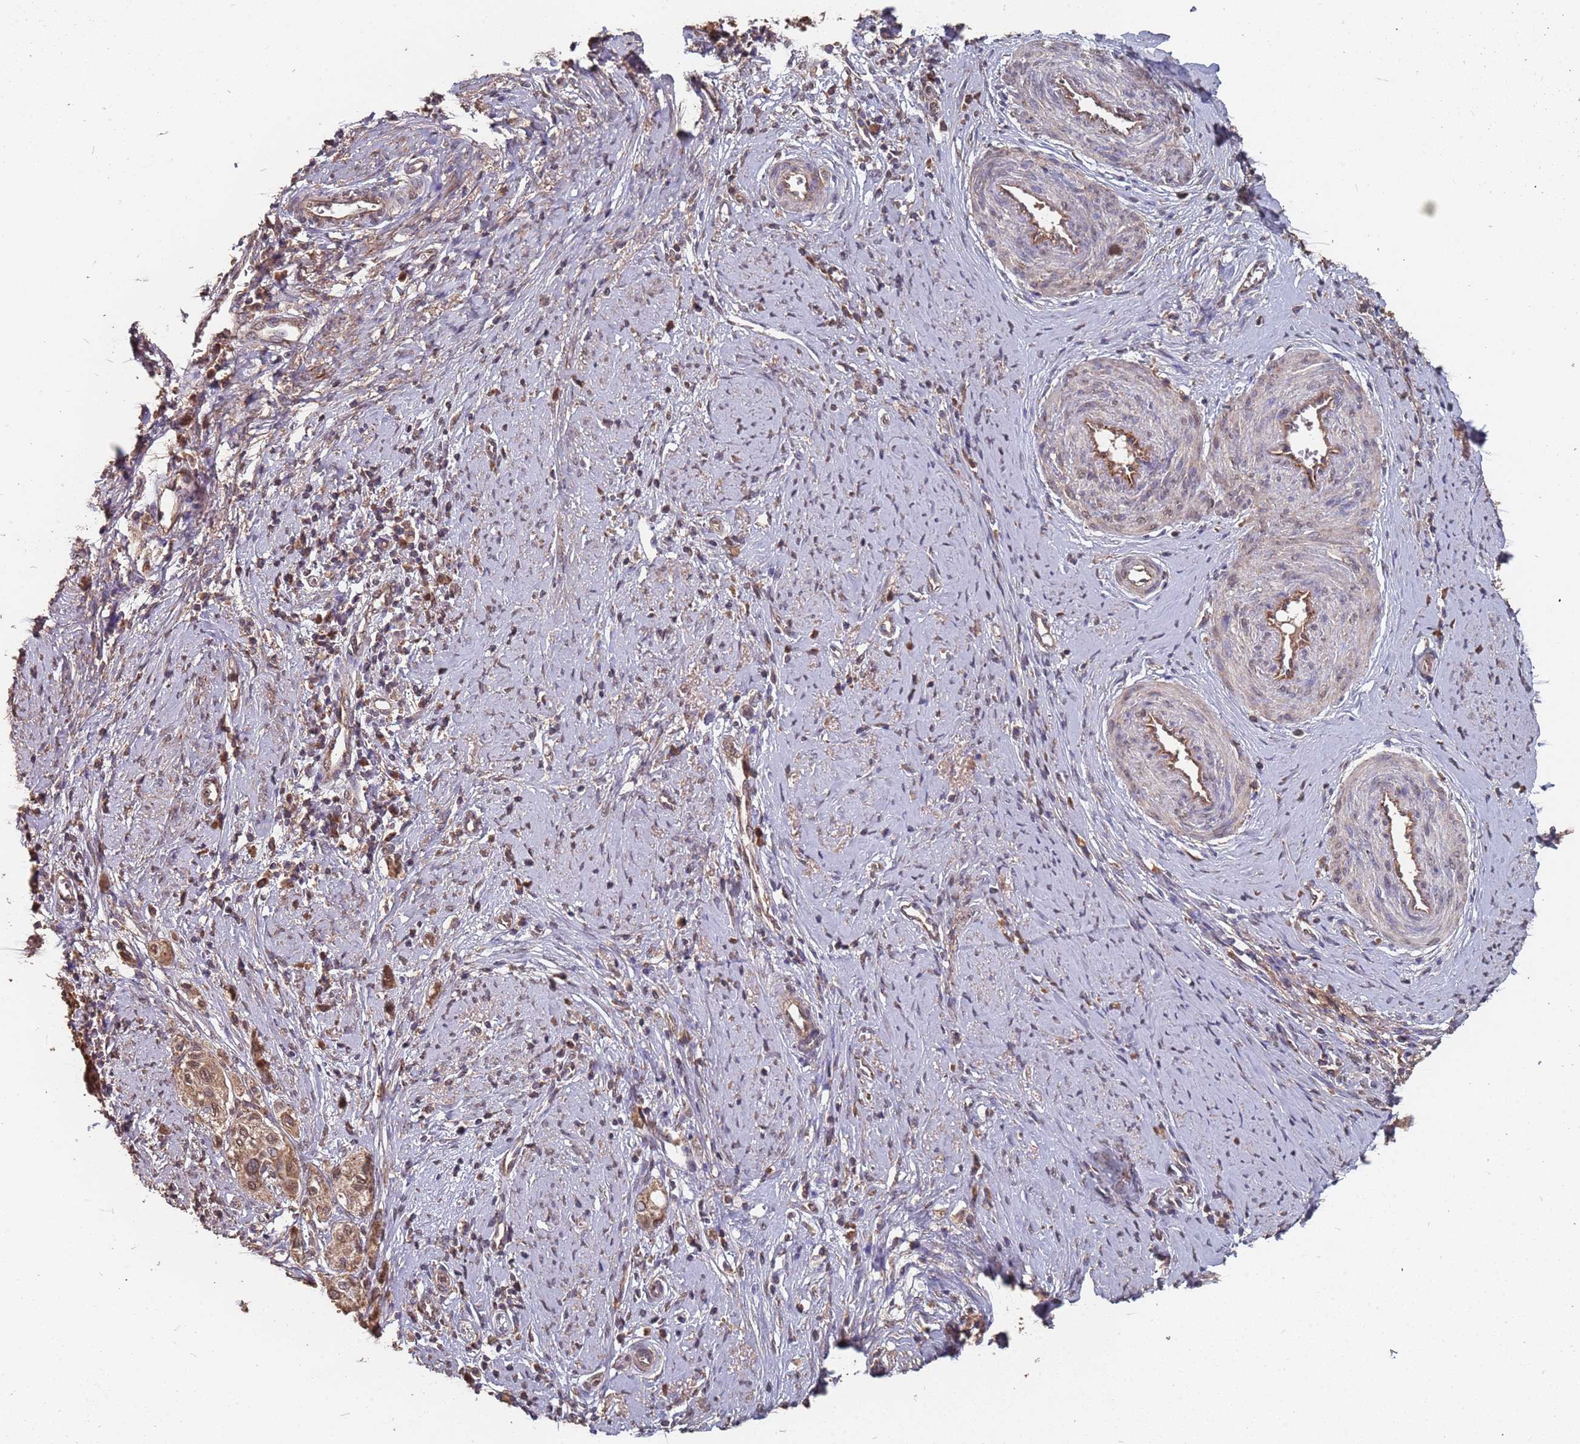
{"staining": {"intensity": "moderate", "quantity": ">75%", "location": "cytoplasmic/membranous"}, "tissue": "cervical cancer", "cell_type": "Tumor cells", "image_type": "cancer", "snomed": [{"axis": "morphology", "description": "Squamous cell carcinoma, NOS"}, {"axis": "topography", "description": "Cervix"}], "caption": "A medium amount of moderate cytoplasmic/membranous expression is appreciated in about >75% of tumor cells in squamous cell carcinoma (cervical) tissue.", "gene": "PRORP", "patient": {"sex": "female", "age": 44}}